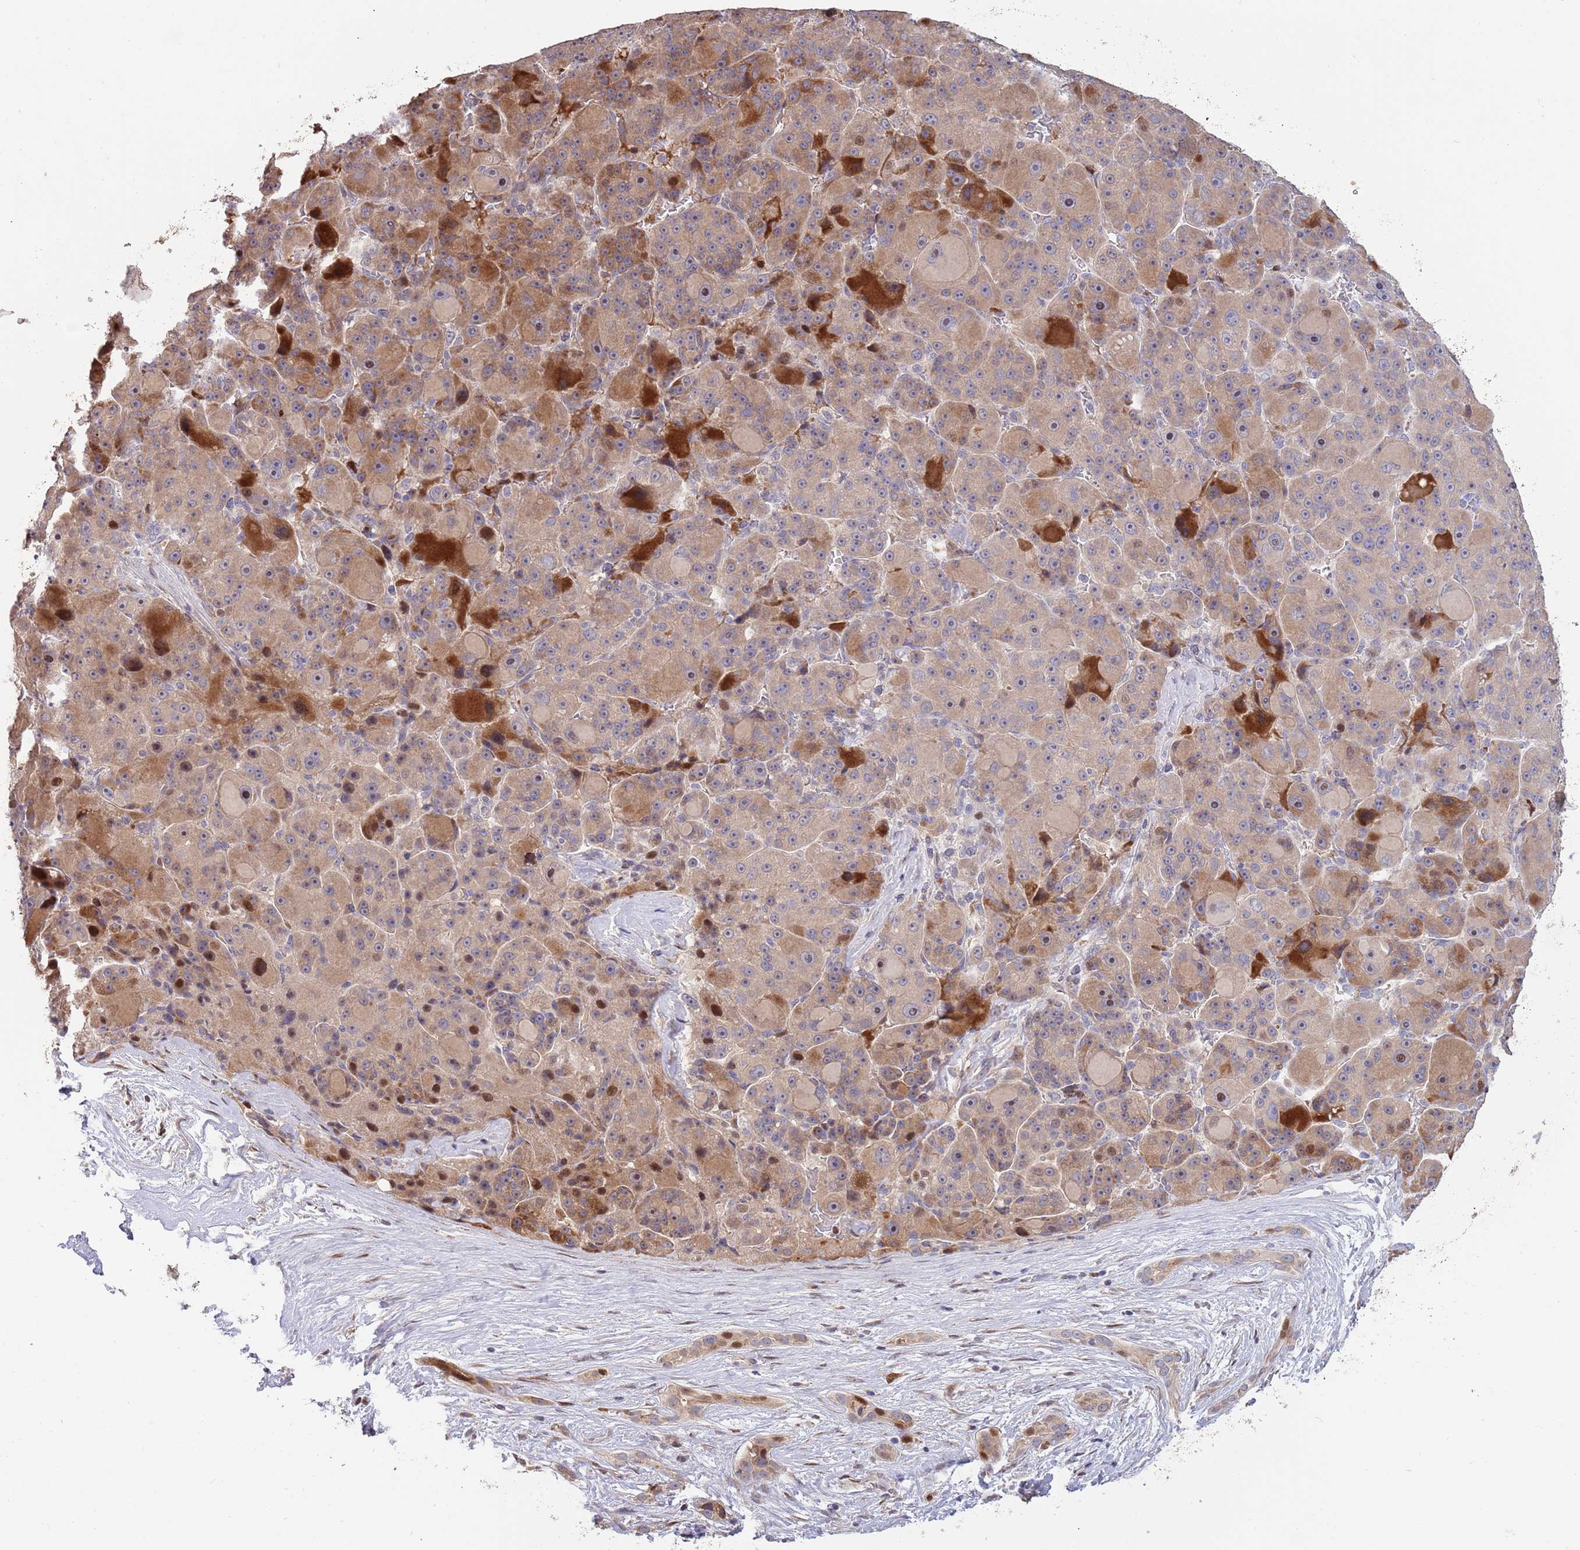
{"staining": {"intensity": "moderate", "quantity": "25%-75%", "location": "cytoplasmic/membranous,nuclear"}, "tissue": "liver cancer", "cell_type": "Tumor cells", "image_type": "cancer", "snomed": [{"axis": "morphology", "description": "Carcinoma, Hepatocellular, NOS"}, {"axis": "topography", "description": "Liver"}], "caption": "An image showing moderate cytoplasmic/membranous and nuclear positivity in about 25%-75% of tumor cells in hepatocellular carcinoma (liver), as visualized by brown immunohistochemical staining.", "gene": "SYNDIG1L", "patient": {"sex": "male", "age": 76}}